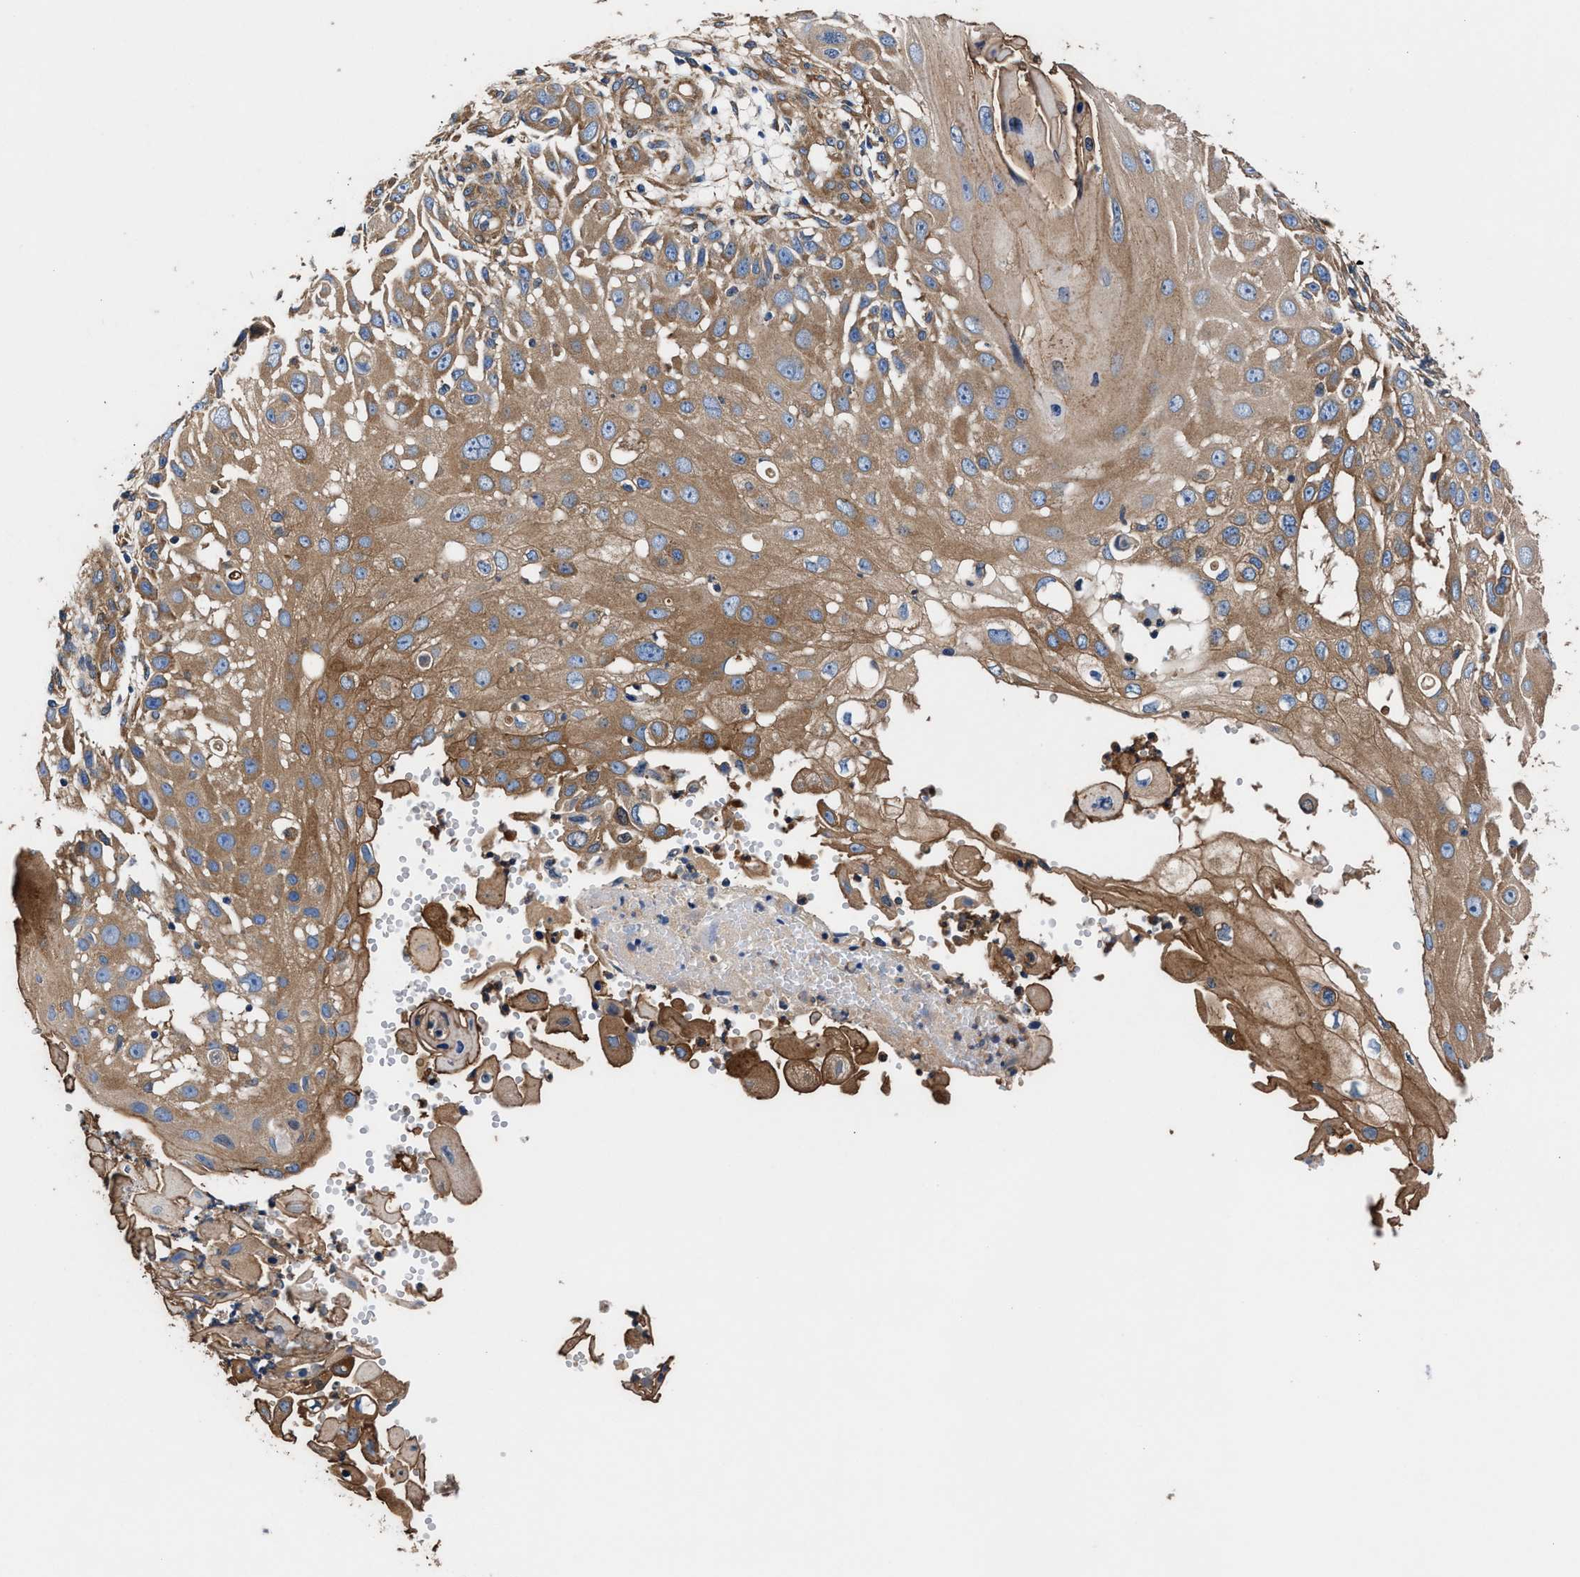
{"staining": {"intensity": "moderate", "quantity": ">75%", "location": "cytoplasmic/membranous"}, "tissue": "skin cancer", "cell_type": "Tumor cells", "image_type": "cancer", "snomed": [{"axis": "morphology", "description": "Squamous cell carcinoma, NOS"}, {"axis": "topography", "description": "Skin"}], "caption": "A high-resolution photomicrograph shows immunohistochemistry staining of squamous cell carcinoma (skin), which shows moderate cytoplasmic/membranous expression in approximately >75% of tumor cells.", "gene": "SH3GL1", "patient": {"sex": "female", "age": 44}}